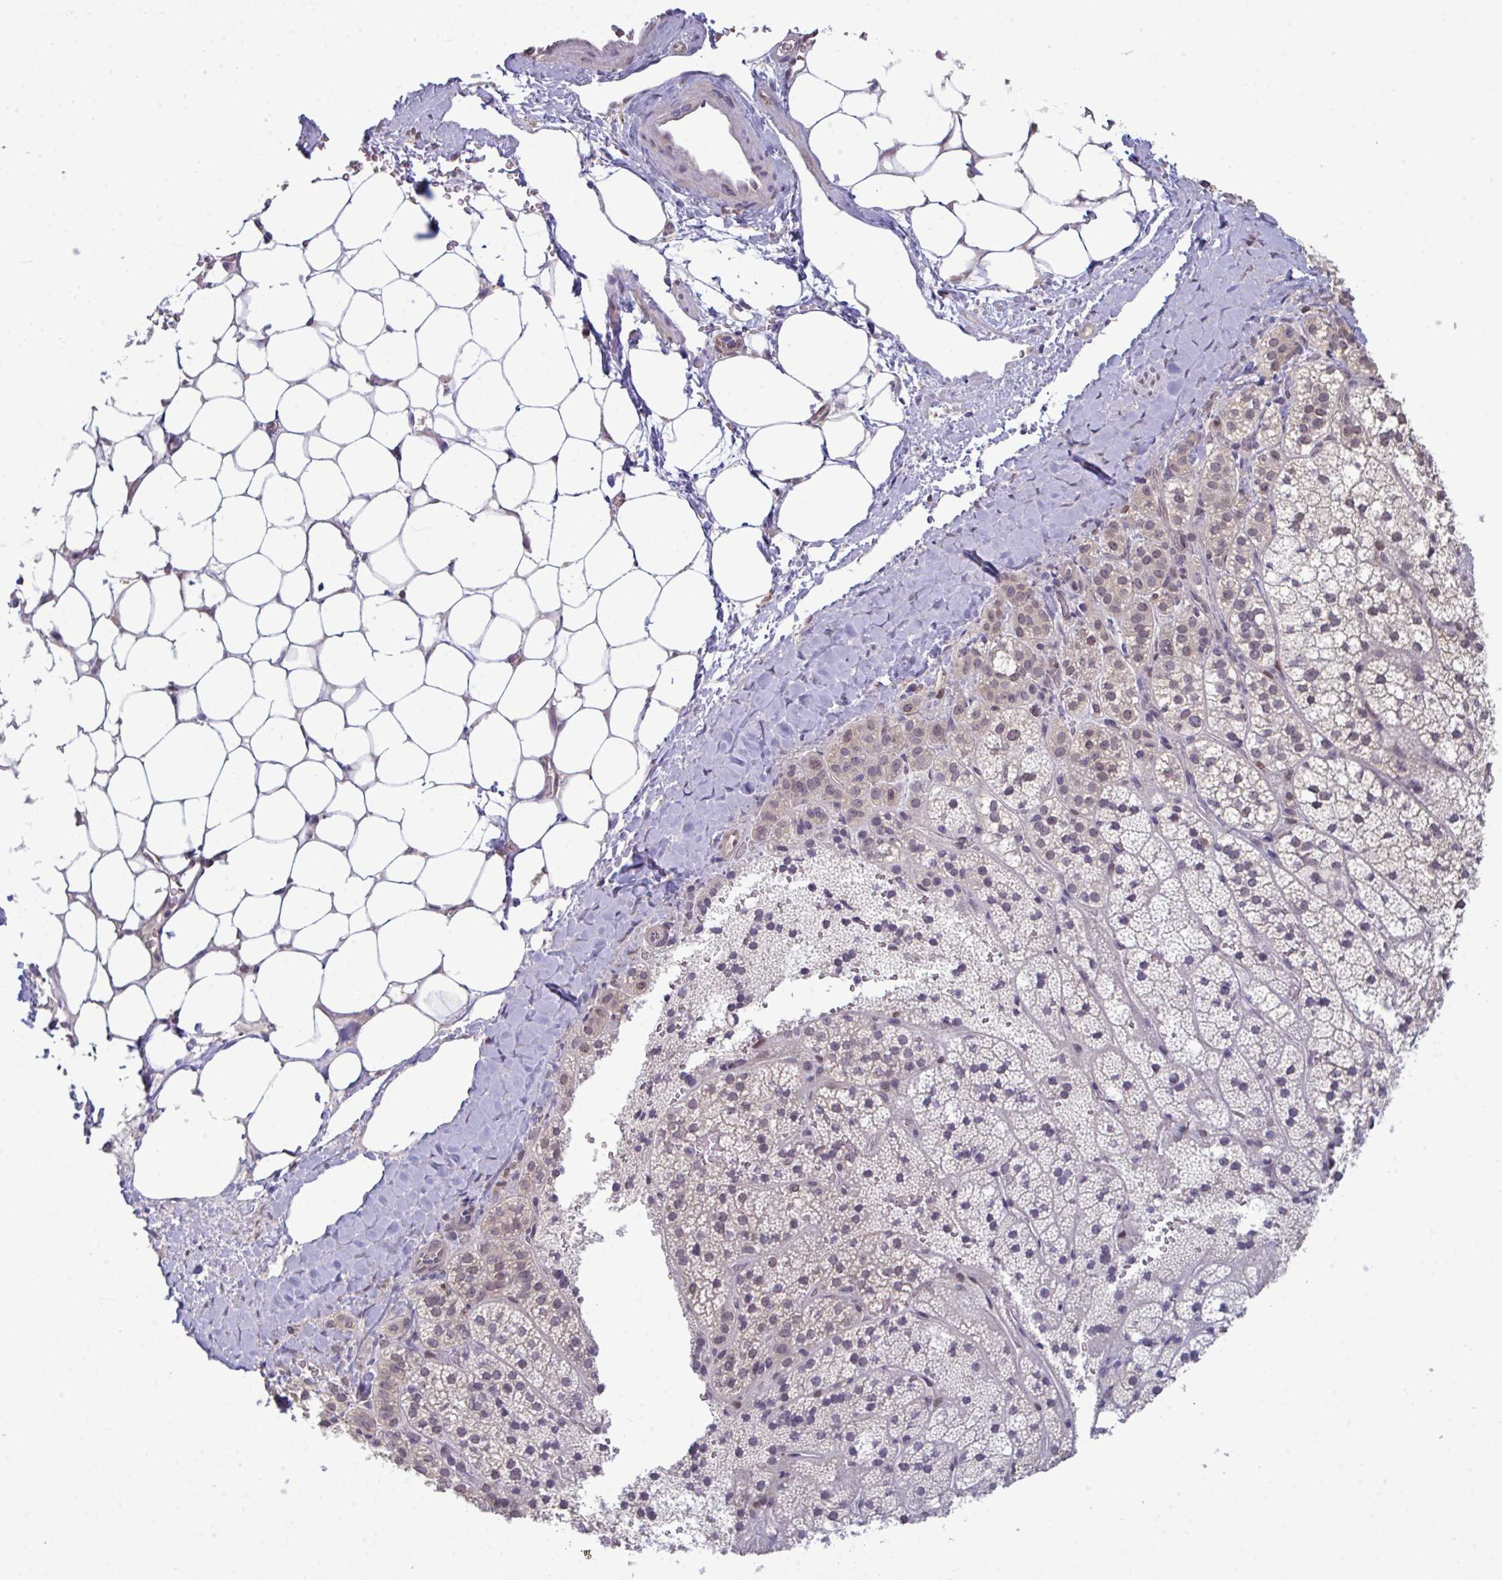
{"staining": {"intensity": "weak", "quantity": "25%-75%", "location": "nuclear"}, "tissue": "adrenal gland", "cell_type": "Glandular cells", "image_type": "normal", "snomed": [{"axis": "morphology", "description": "Normal tissue, NOS"}, {"axis": "topography", "description": "Adrenal gland"}], "caption": "DAB (3,3'-diaminobenzidine) immunohistochemical staining of benign adrenal gland exhibits weak nuclear protein staining in about 25%-75% of glandular cells. The staining was performed using DAB to visualize the protein expression in brown, while the nuclei were stained in blue with hematoxylin (Magnification: 20x).", "gene": "SETD7", "patient": {"sex": "male", "age": 53}}